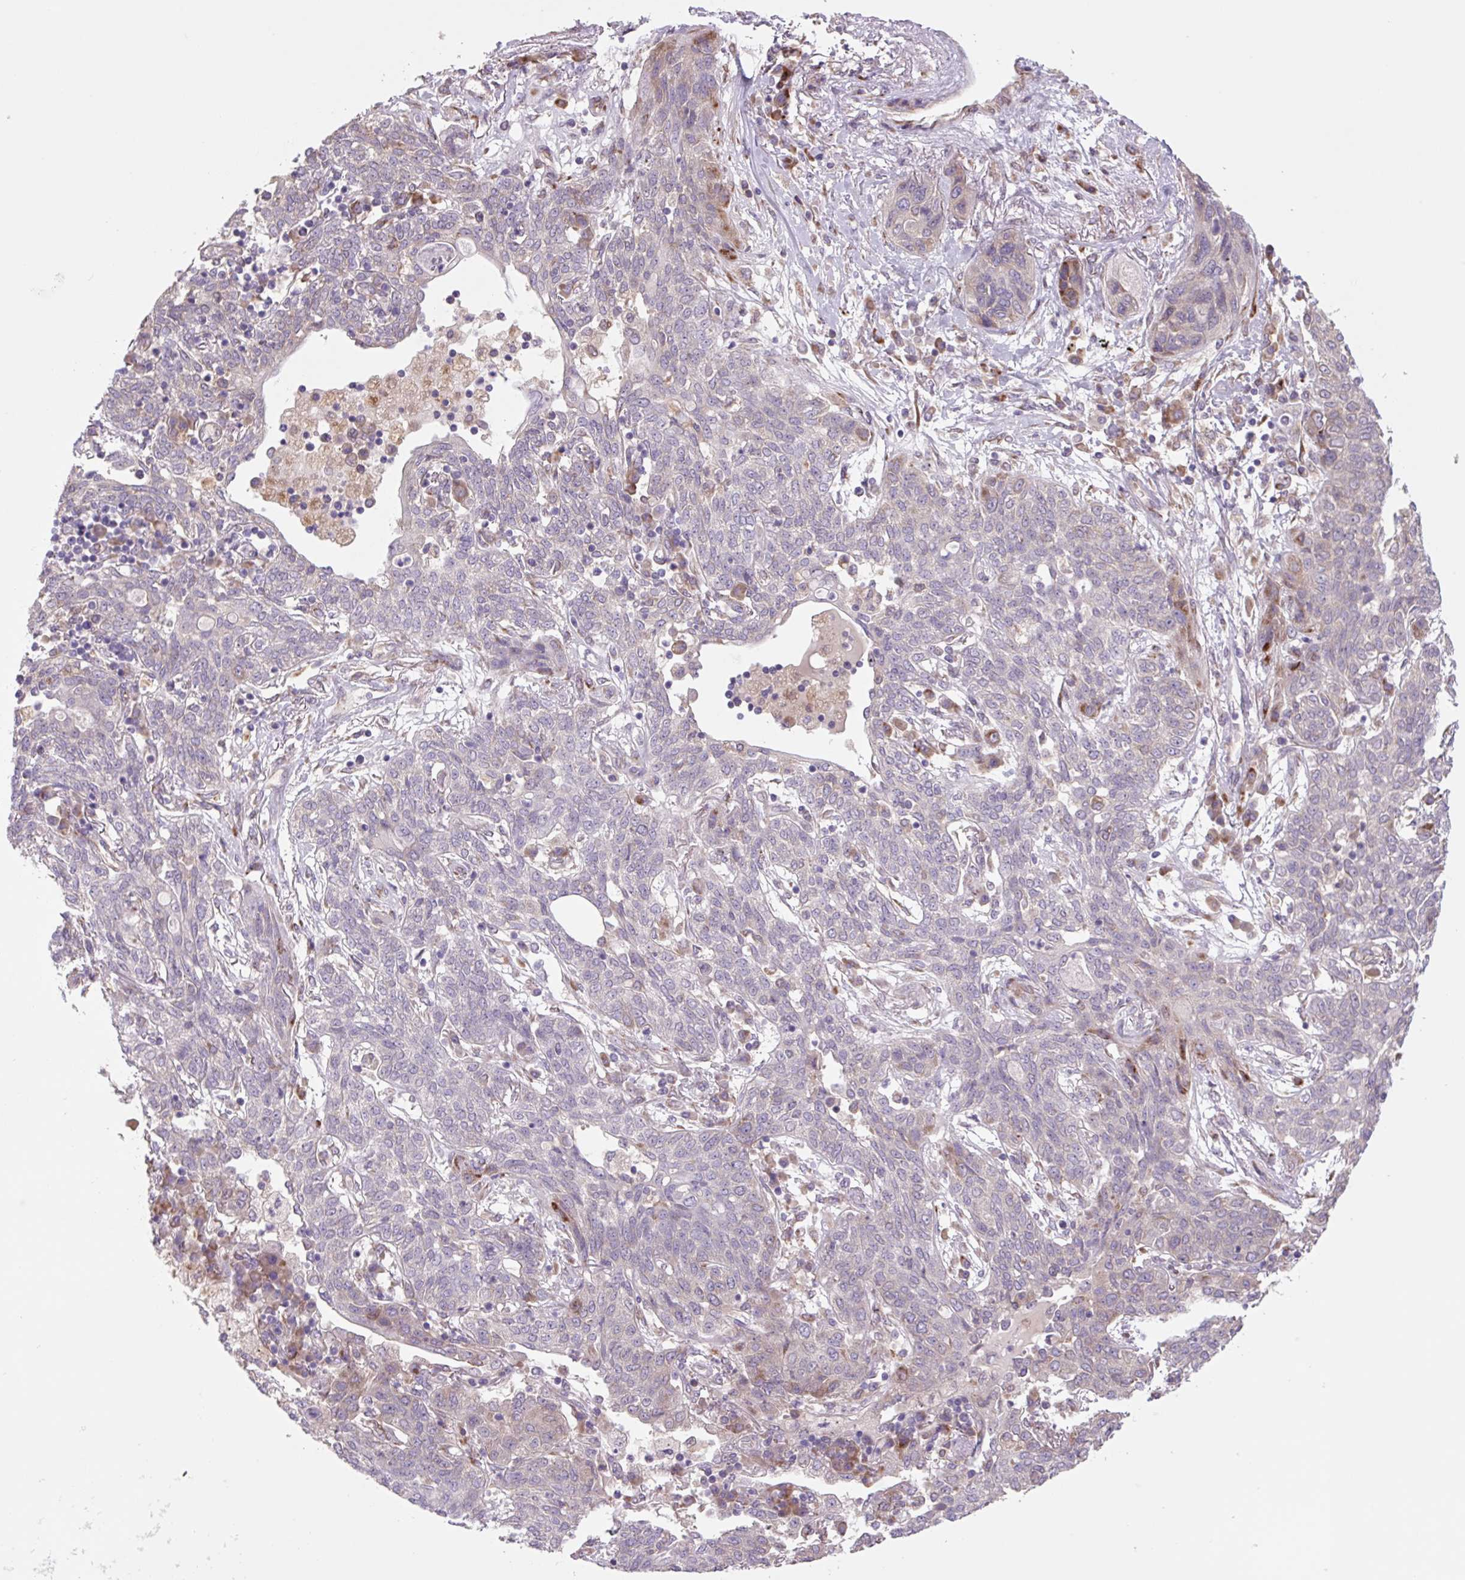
{"staining": {"intensity": "moderate", "quantity": "<25%", "location": "cytoplasmic/membranous"}, "tissue": "lung cancer", "cell_type": "Tumor cells", "image_type": "cancer", "snomed": [{"axis": "morphology", "description": "Squamous cell carcinoma, NOS"}, {"axis": "topography", "description": "Lung"}], "caption": "Squamous cell carcinoma (lung) was stained to show a protein in brown. There is low levels of moderate cytoplasmic/membranous staining in about <25% of tumor cells. Using DAB (3,3'-diaminobenzidine) (brown) and hematoxylin (blue) stains, captured at high magnification using brightfield microscopy.", "gene": "PLA2G4A", "patient": {"sex": "female", "age": 70}}